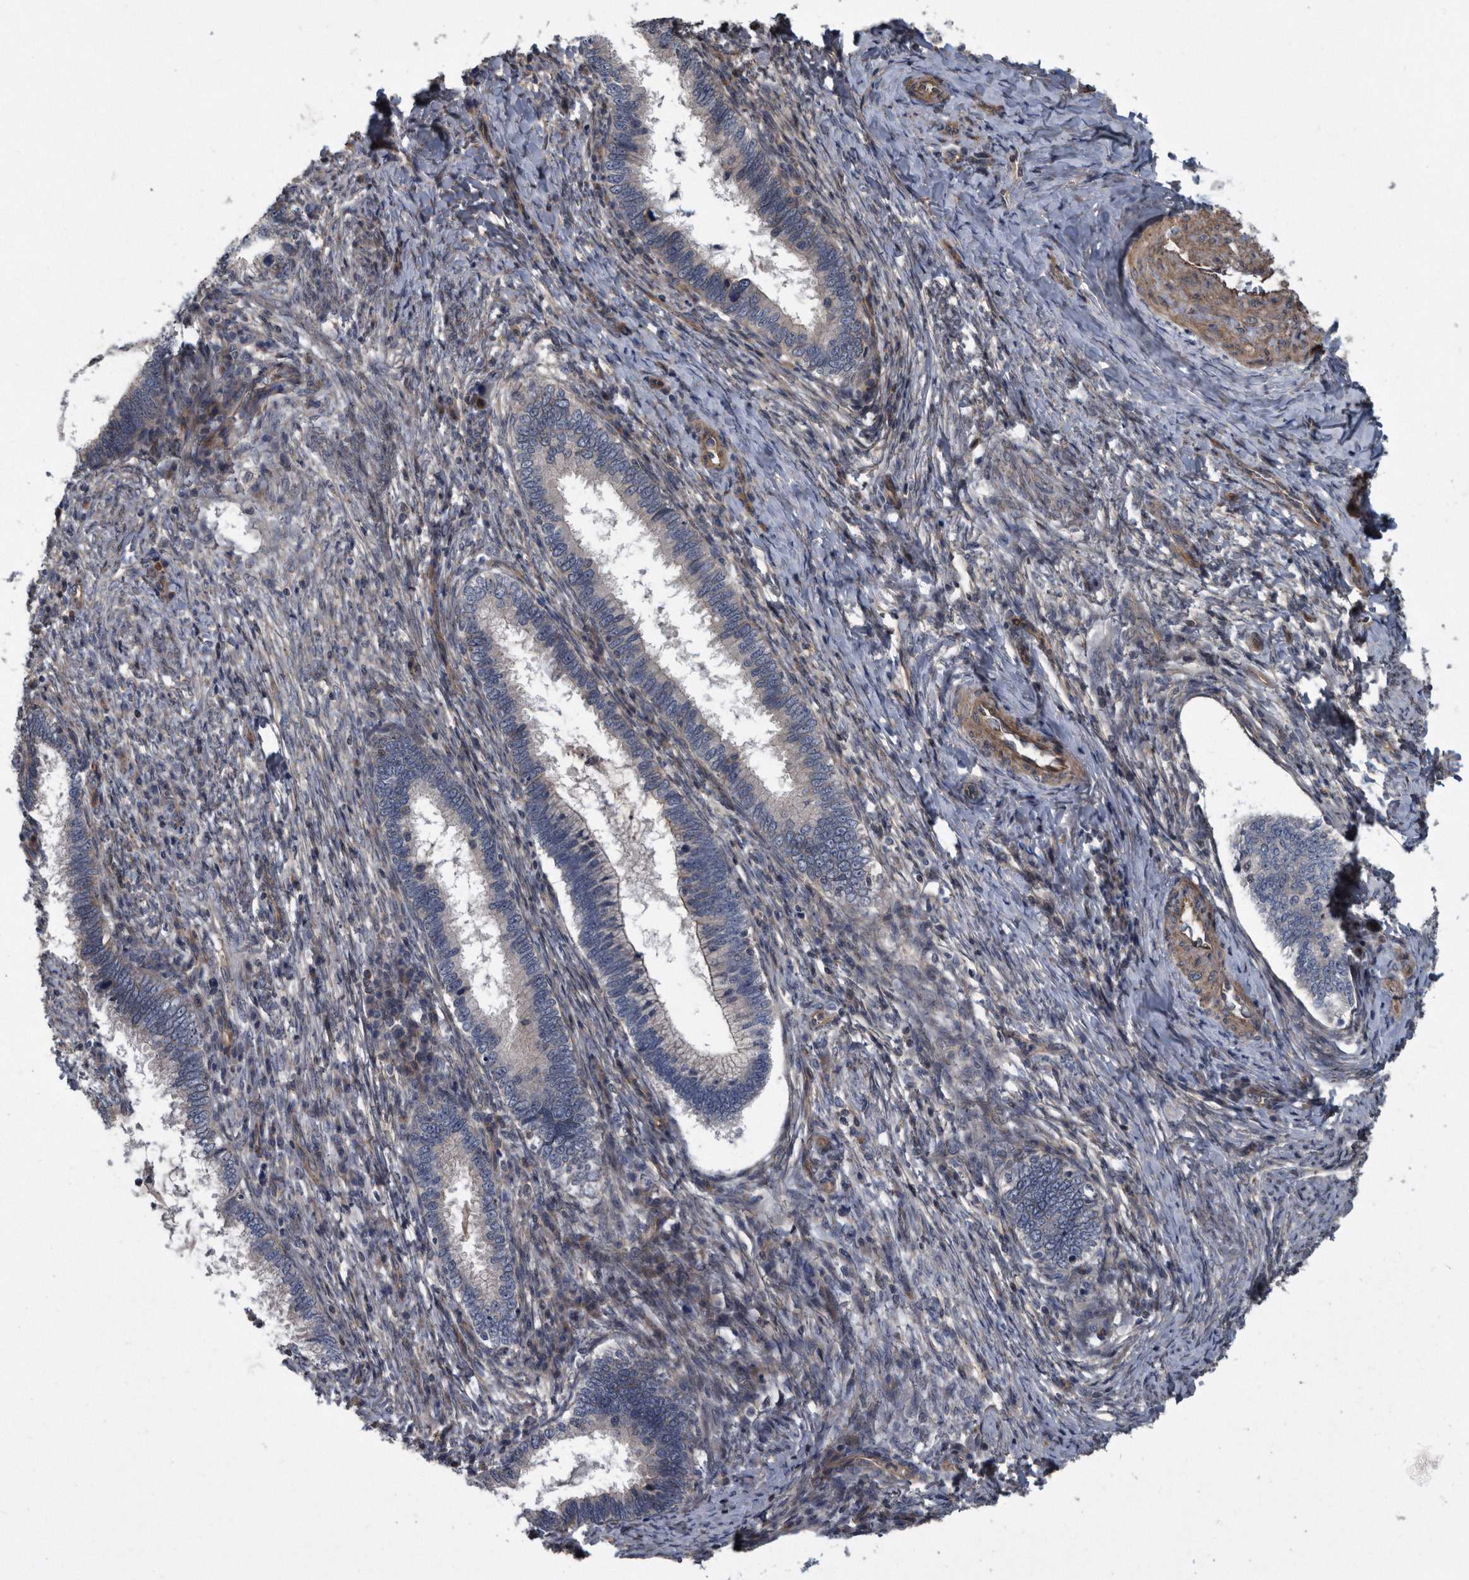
{"staining": {"intensity": "negative", "quantity": "none", "location": "none"}, "tissue": "cervical cancer", "cell_type": "Tumor cells", "image_type": "cancer", "snomed": [{"axis": "morphology", "description": "Adenocarcinoma, NOS"}, {"axis": "topography", "description": "Cervix"}], "caption": "High power microscopy photomicrograph of an immunohistochemistry micrograph of cervical cancer (adenocarcinoma), revealing no significant staining in tumor cells. (DAB (3,3'-diaminobenzidine) IHC visualized using brightfield microscopy, high magnification).", "gene": "ARMCX1", "patient": {"sex": "female", "age": 36}}